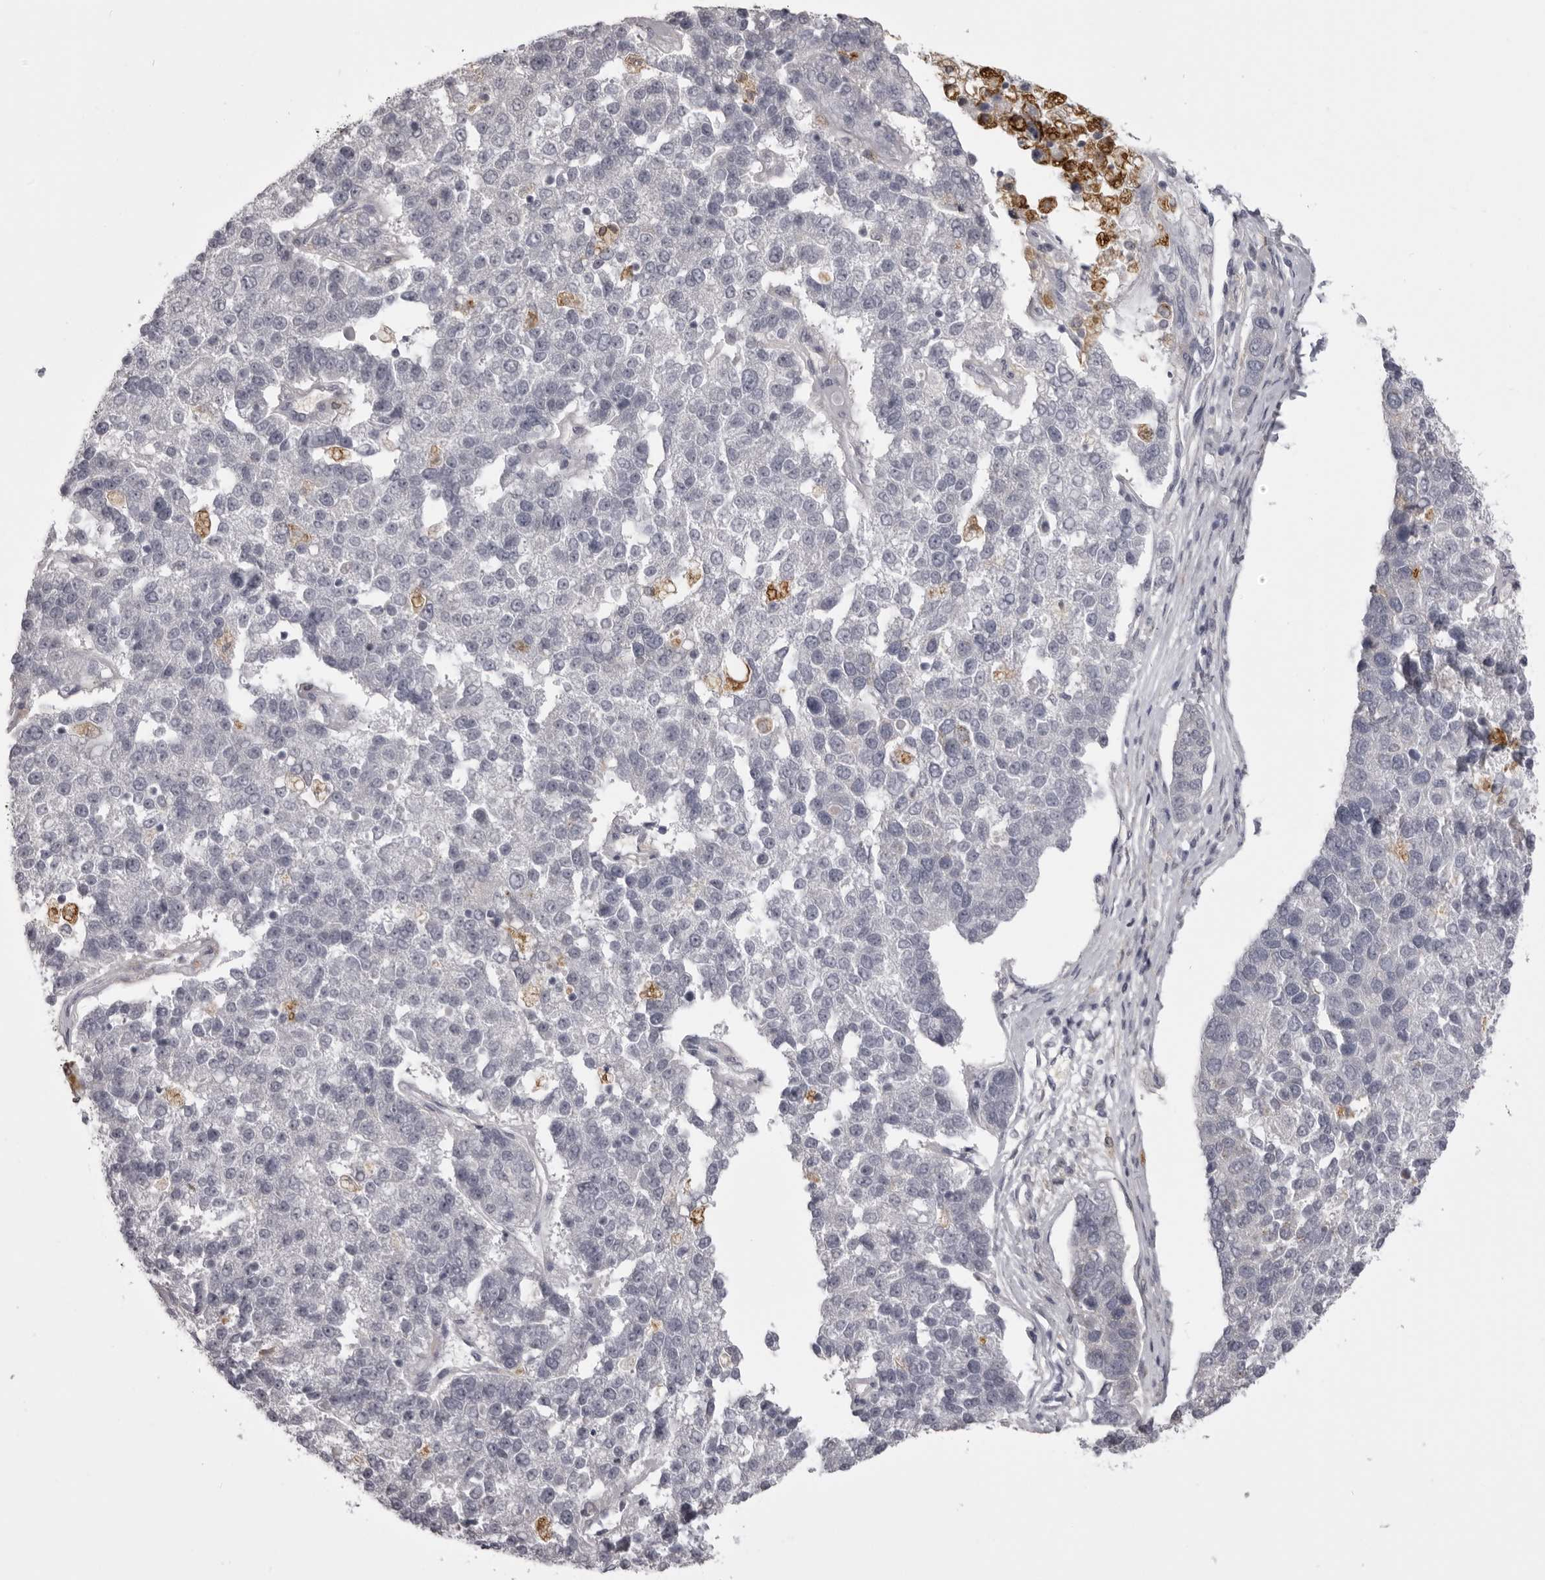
{"staining": {"intensity": "negative", "quantity": "none", "location": "none"}, "tissue": "pancreatic cancer", "cell_type": "Tumor cells", "image_type": "cancer", "snomed": [{"axis": "morphology", "description": "Adenocarcinoma, NOS"}, {"axis": "topography", "description": "Pancreas"}], "caption": "Immunohistochemical staining of human adenocarcinoma (pancreatic) demonstrates no significant staining in tumor cells.", "gene": "NCEH1", "patient": {"sex": "female", "age": 61}}